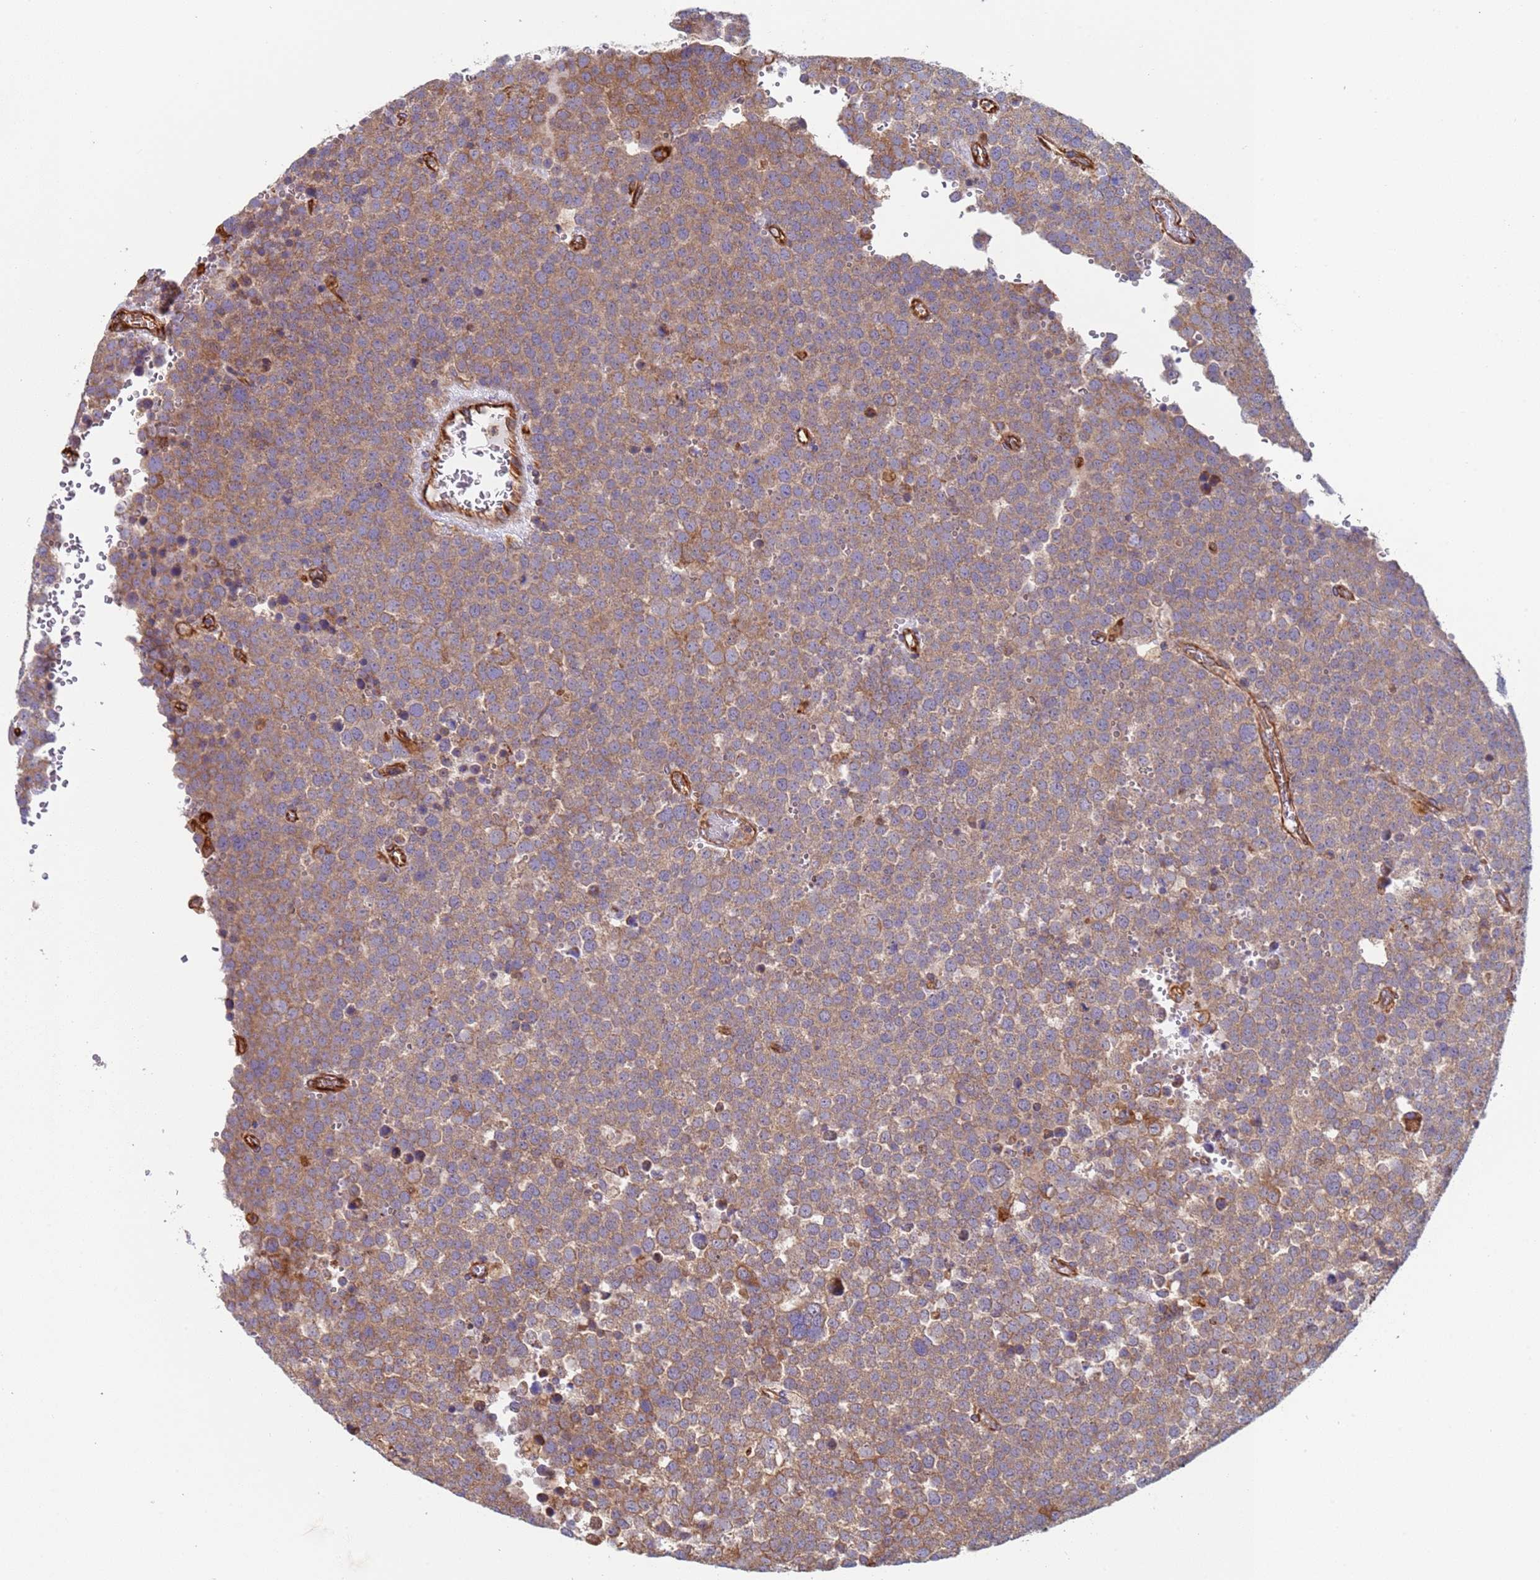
{"staining": {"intensity": "weak", "quantity": ">75%", "location": "cytoplasmic/membranous"}, "tissue": "testis cancer", "cell_type": "Tumor cells", "image_type": "cancer", "snomed": [{"axis": "morphology", "description": "Seminoma, NOS"}, {"axis": "topography", "description": "Testis"}], "caption": "Testis cancer (seminoma) tissue exhibits weak cytoplasmic/membranous positivity in about >75% of tumor cells", "gene": "NUDT12", "patient": {"sex": "male", "age": 71}}